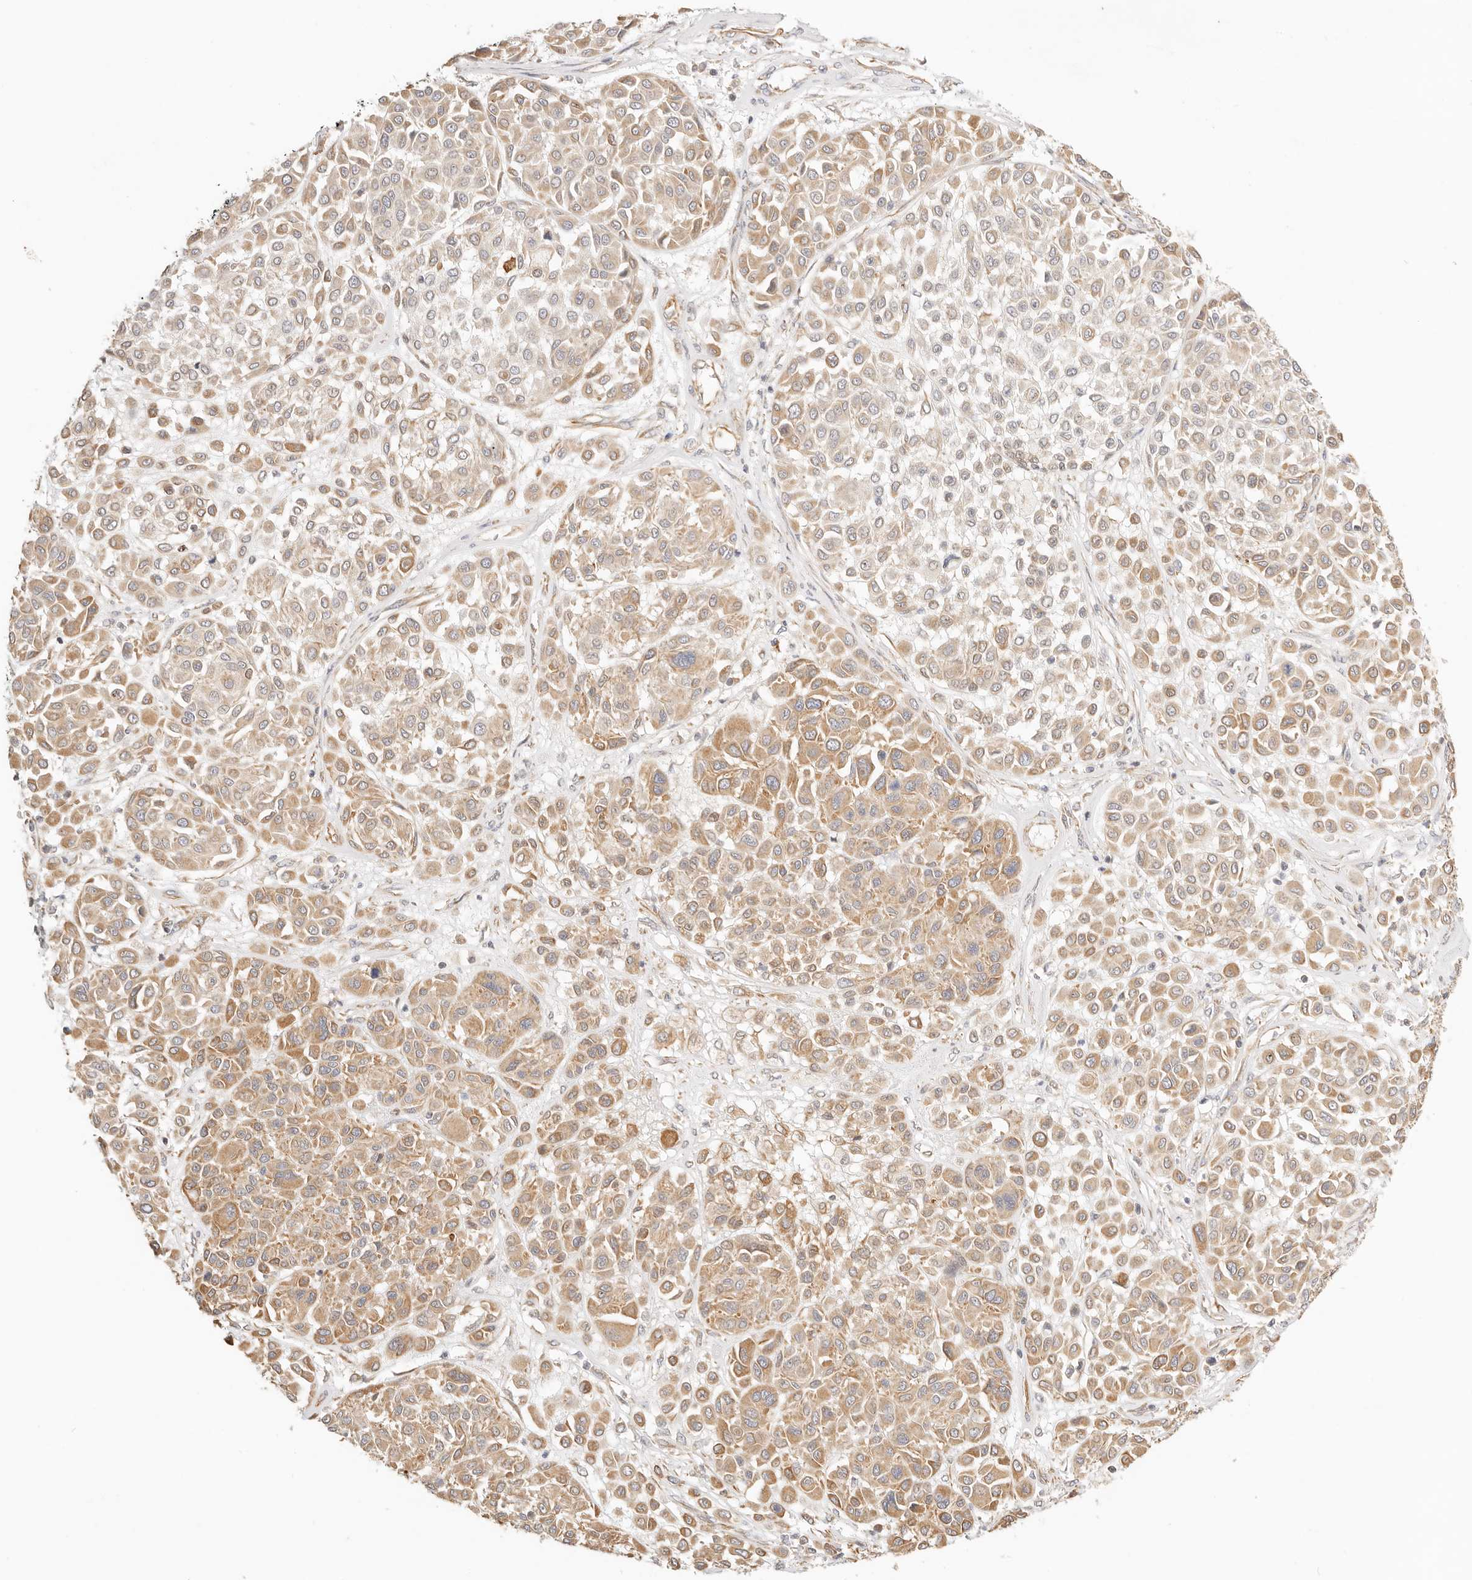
{"staining": {"intensity": "moderate", "quantity": ">75%", "location": "cytoplasmic/membranous"}, "tissue": "melanoma", "cell_type": "Tumor cells", "image_type": "cancer", "snomed": [{"axis": "morphology", "description": "Malignant melanoma, Metastatic site"}, {"axis": "topography", "description": "Soft tissue"}], "caption": "Malignant melanoma (metastatic site) stained for a protein reveals moderate cytoplasmic/membranous positivity in tumor cells.", "gene": "ZC3H11A", "patient": {"sex": "male", "age": 41}}